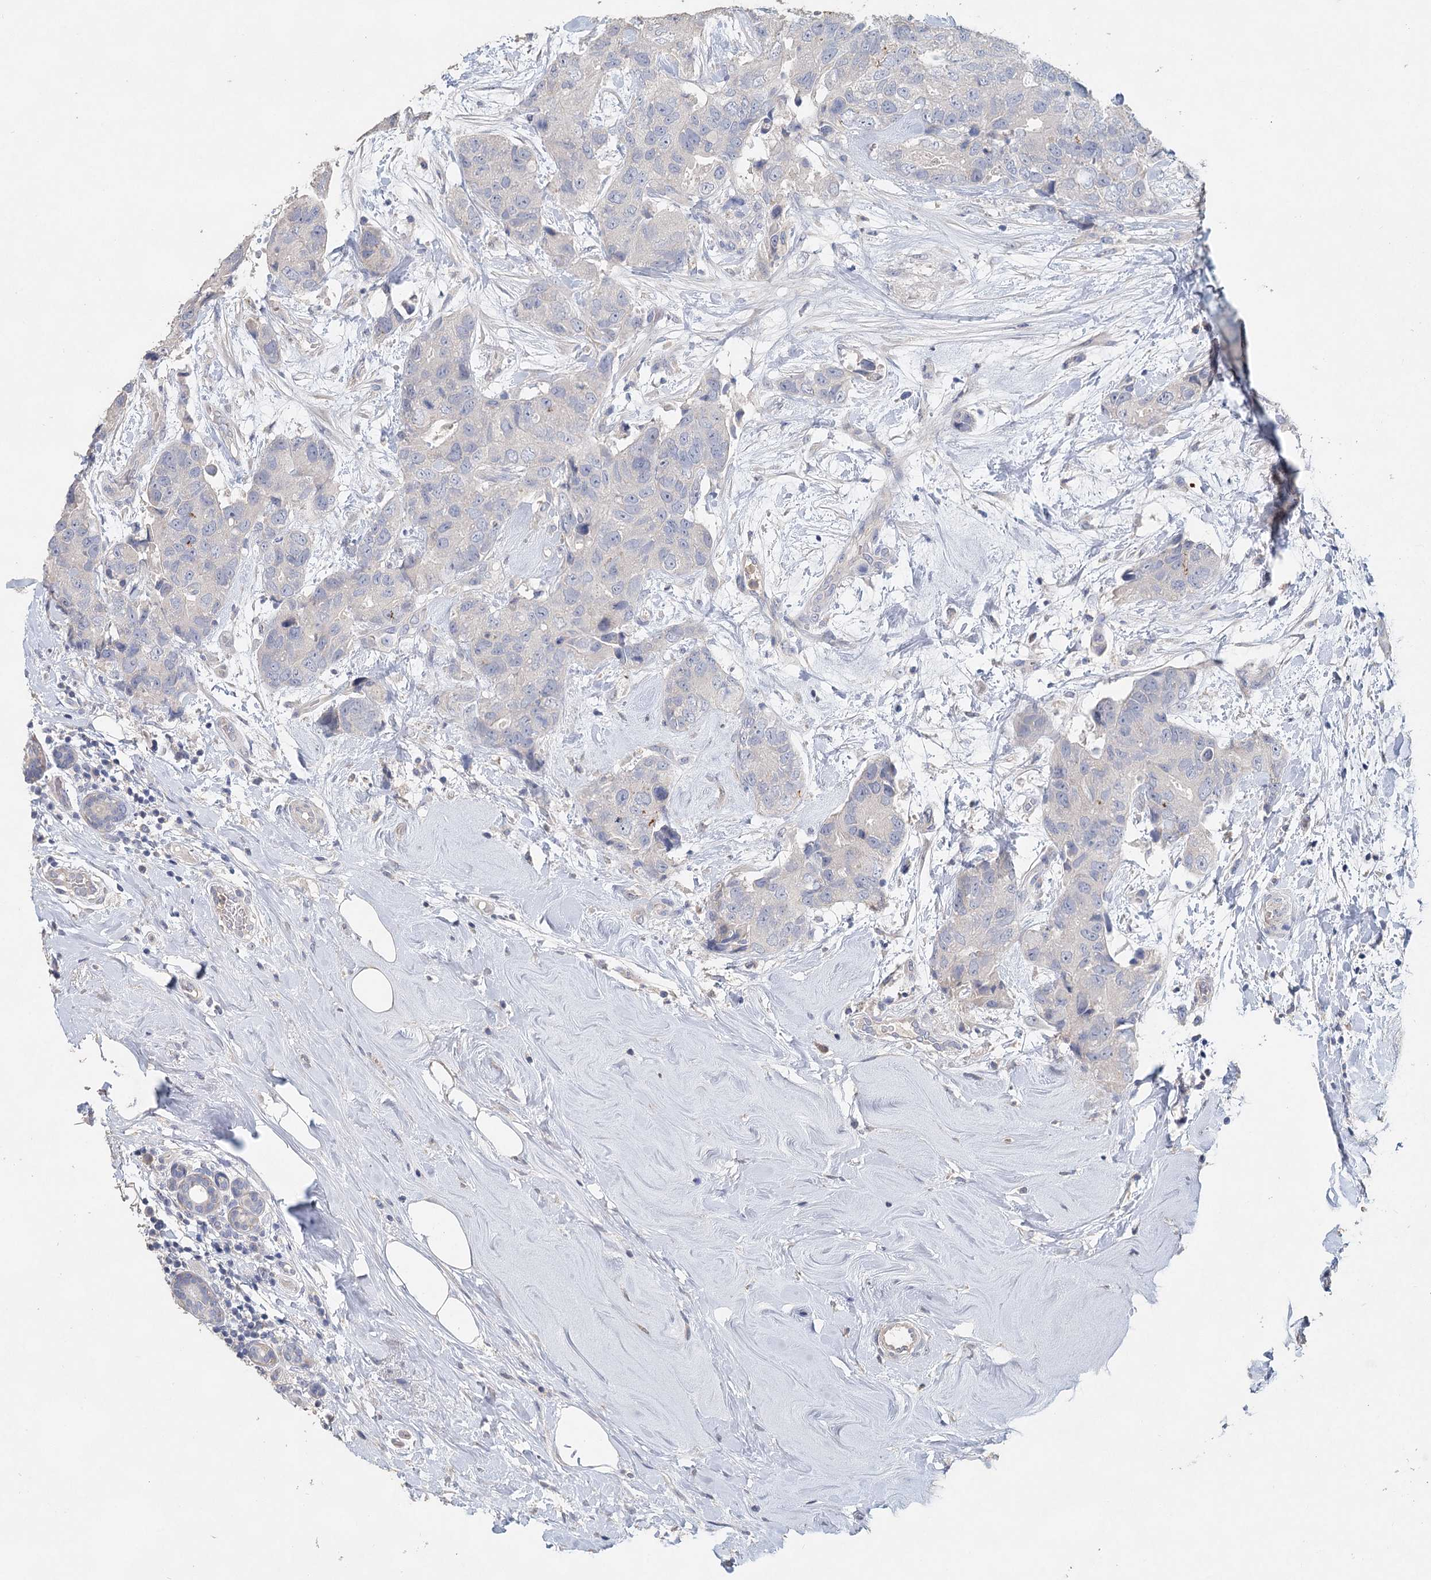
{"staining": {"intensity": "negative", "quantity": "none", "location": "none"}, "tissue": "breast cancer", "cell_type": "Tumor cells", "image_type": "cancer", "snomed": [{"axis": "morphology", "description": "Duct carcinoma"}, {"axis": "topography", "description": "Breast"}], "caption": "Immunohistochemical staining of breast invasive ductal carcinoma exhibits no significant expression in tumor cells.", "gene": "MYL6B", "patient": {"sex": "female", "age": 62}}